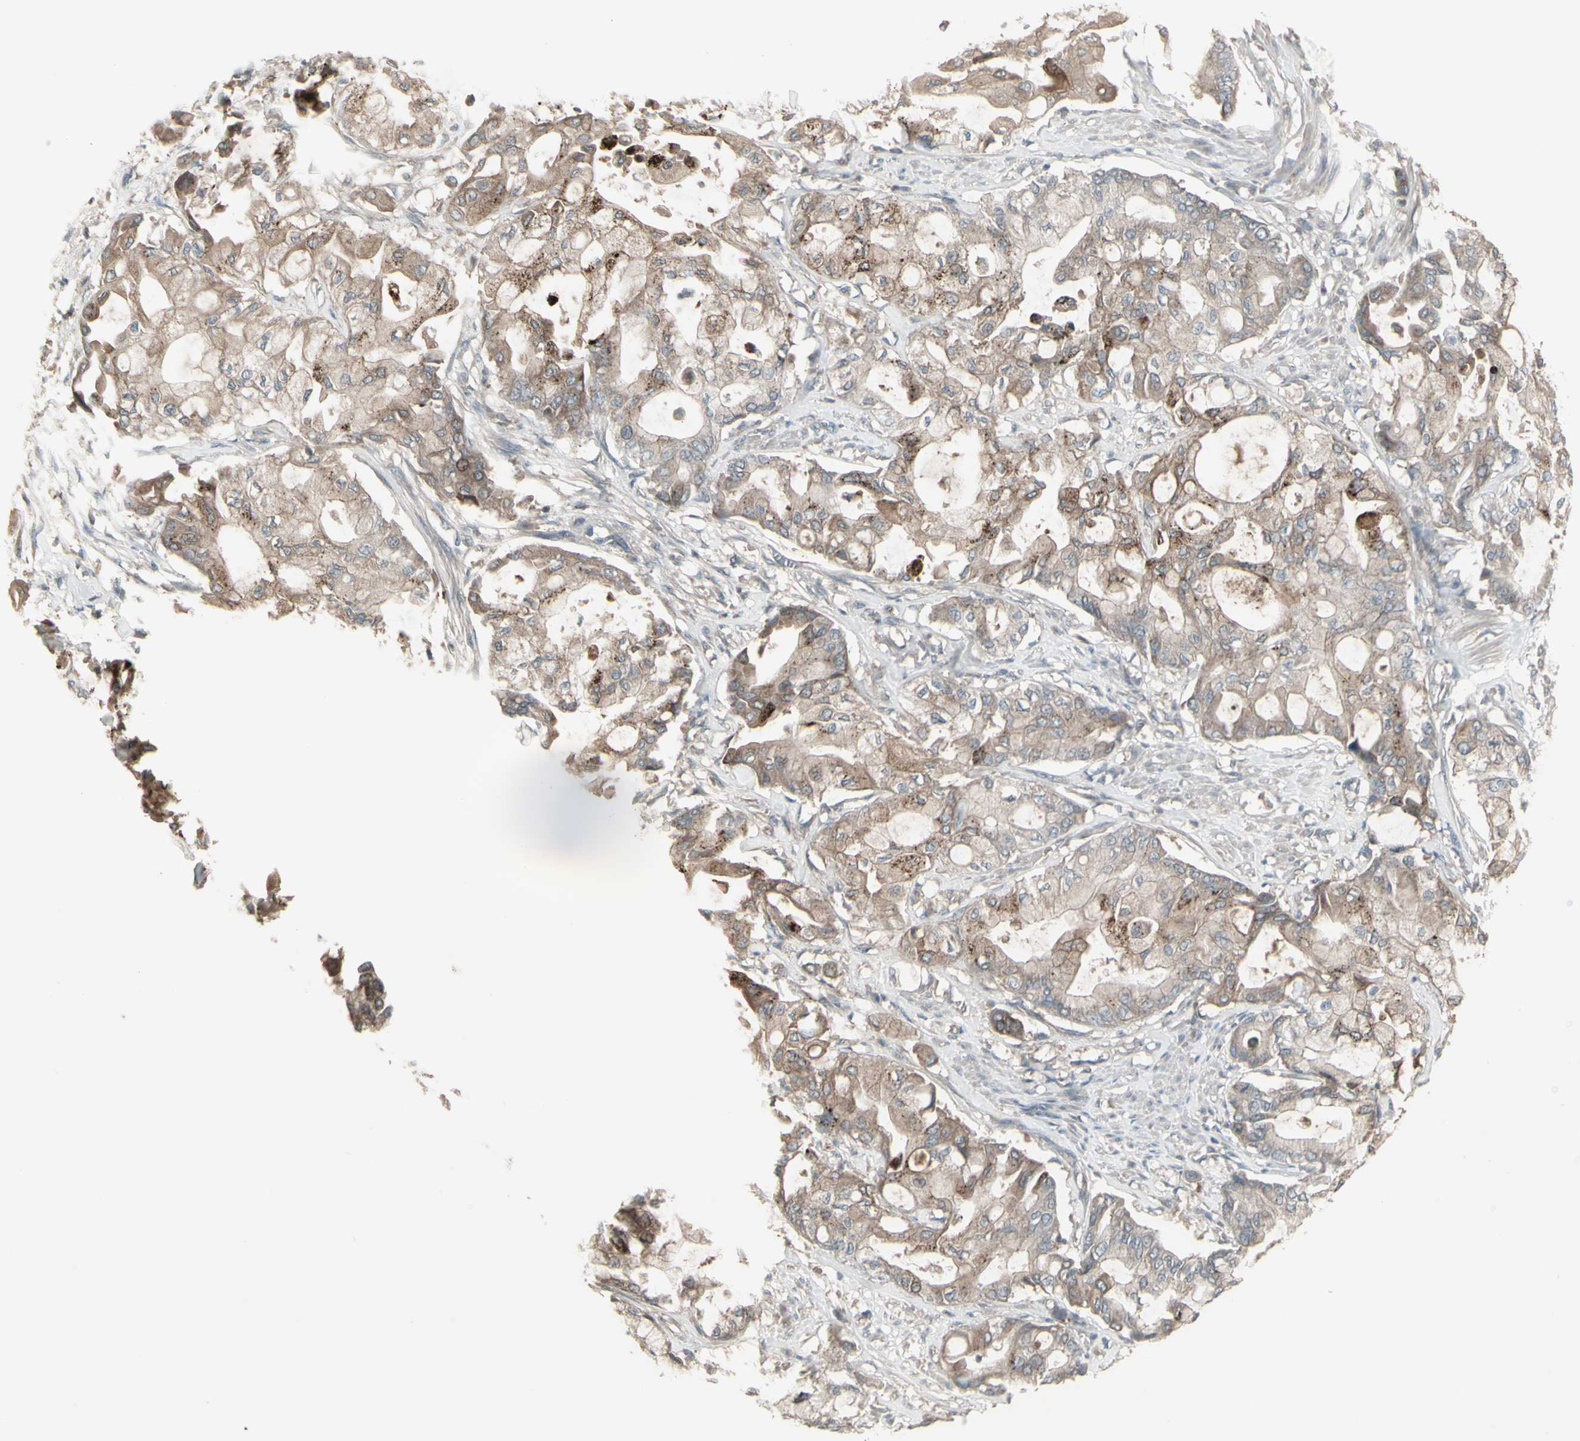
{"staining": {"intensity": "moderate", "quantity": "25%-75%", "location": "cytoplasmic/membranous"}, "tissue": "pancreatic cancer", "cell_type": "Tumor cells", "image_type": "cancer", "snomed": [{"axis": "morphology", "description": "Adenocarcinoma, NOS"}, {"axis": "morphology", "description": "Adenocarcinoma, metastatic, NOS"}, {"axis": "topography", "description": "Lymph node"}, {"axis": "topography", "description": "Pancreas"}, {"axis": "topography", "description": "Duodenum"}], "caption": "Moderate cytoplasmic/membranous staining for a protein is identified in approximately 25%-75% of tumor cells of pancreatic adenocarcinoma using immunohistochemistry.", "gene": "CSK", "patient": {"sex": "female", "age": 64}}